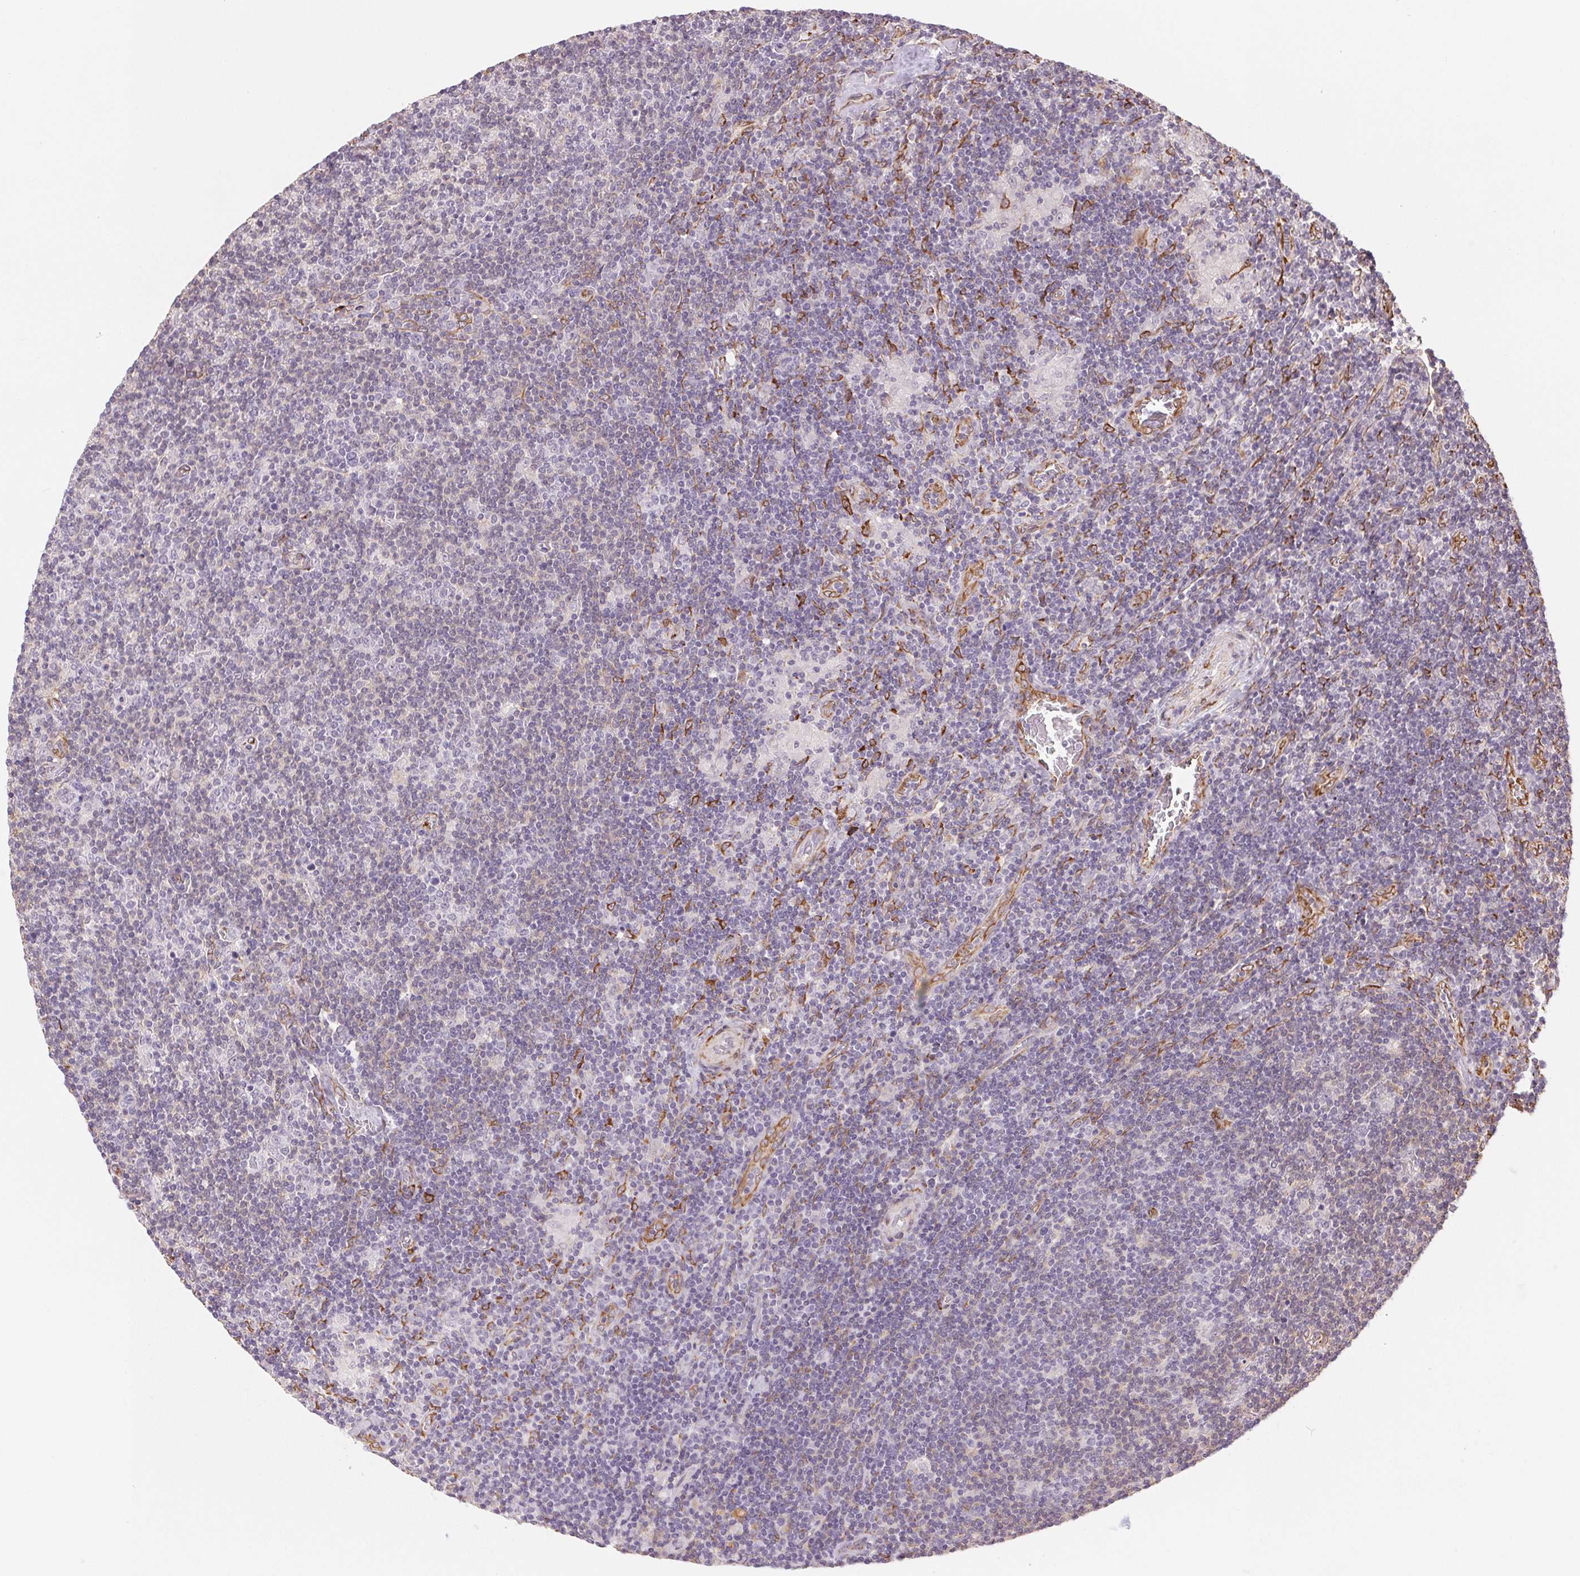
{"staining": {"intensity": "negative", "quantity": "none", "location": "none"}, "tissue": "lymphoma", "cell_type": "Tumor cells", "image_type": "cancer", "snomed": [{"axis": "morphology", "description": "Hodgkin's disease, NOS"}, {"axis": "topography", "description": "Lymph node"}], "caption": "The histopathology image exhibits no staining of tumor cells in Hodgkin's disease.", "gene": "FKBP10", "patient": {"sex": "male", "age": 40}}